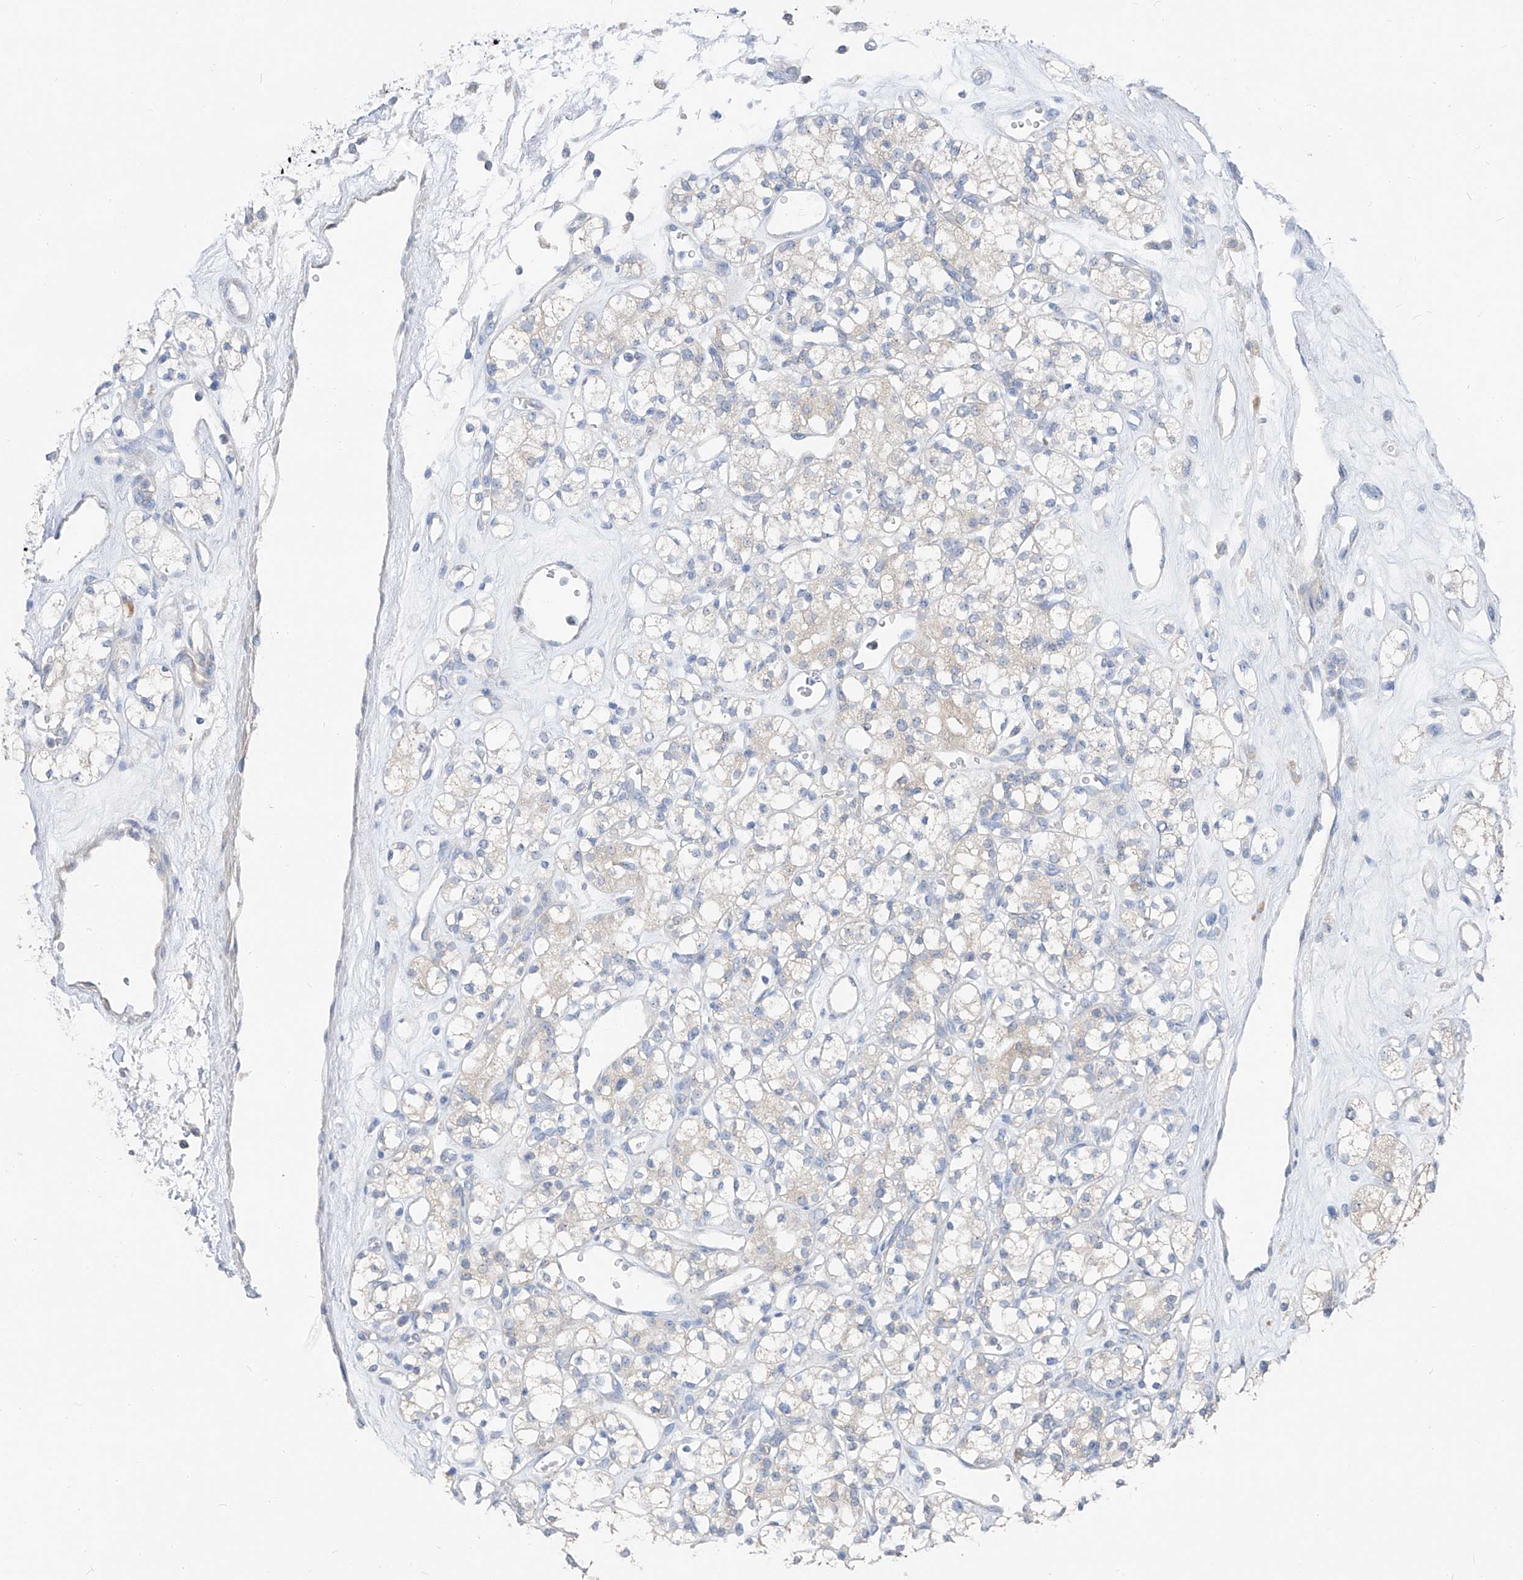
{"staining": {"intensity": "negative", "quantity": "none", "location": "none"}, "tissue": "renal cancer", "cell_type": "Tumor cells", "image_type": "cancer", "snomed": [{"axis": "morphology", "description": "Adenocarcinoma, NOS"}, {"axis": "topography", "description": "Kidney"}], "caption": "Tumor cells show no significant positivity in renal cancer.", "gene": "UFL1", "patient": {"sex": "male", "age": 77}}